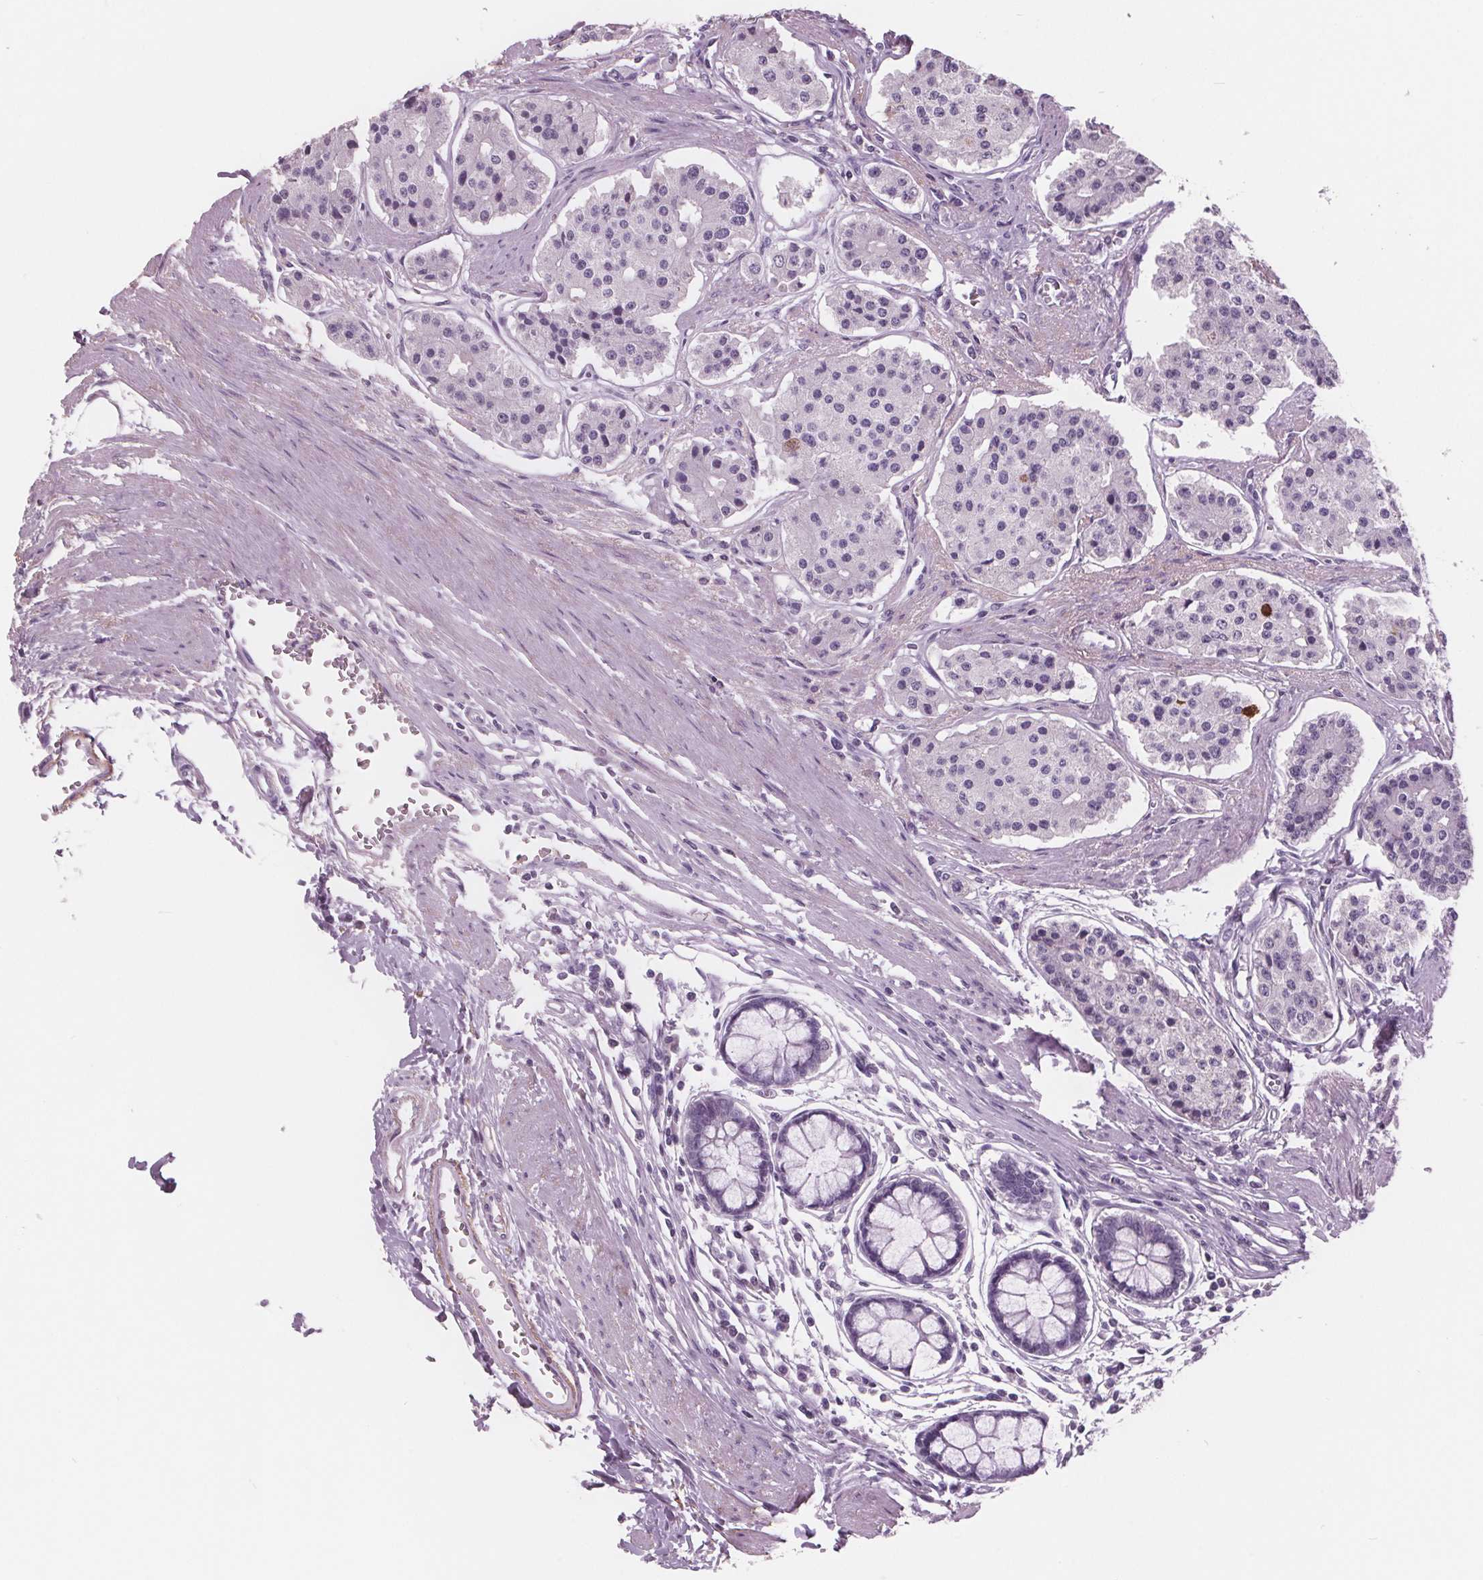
{"staining": {"intensity": "negative", "quantity": "none", "location": "none"}, "tissue": "carcinoid", "cell_type": "Tumor cells", "image_type": "cancer", "snomed": [{"axis": "morphology", "description": "Carcinoid, malignant, NOS"}, {"axis": "topography", "description": "Small intestine"}], "caption": "Immunohistochemical staining of carcinoid (malignant) shows no significant expression in tumor cells. (Stains: DAB immunohistochemistry with hematoxylin counter stain, Microscopy: brightfield microscopy at high magnification).", "gene": "AMBP", "patient": {"sex": "female", "age": 65}}